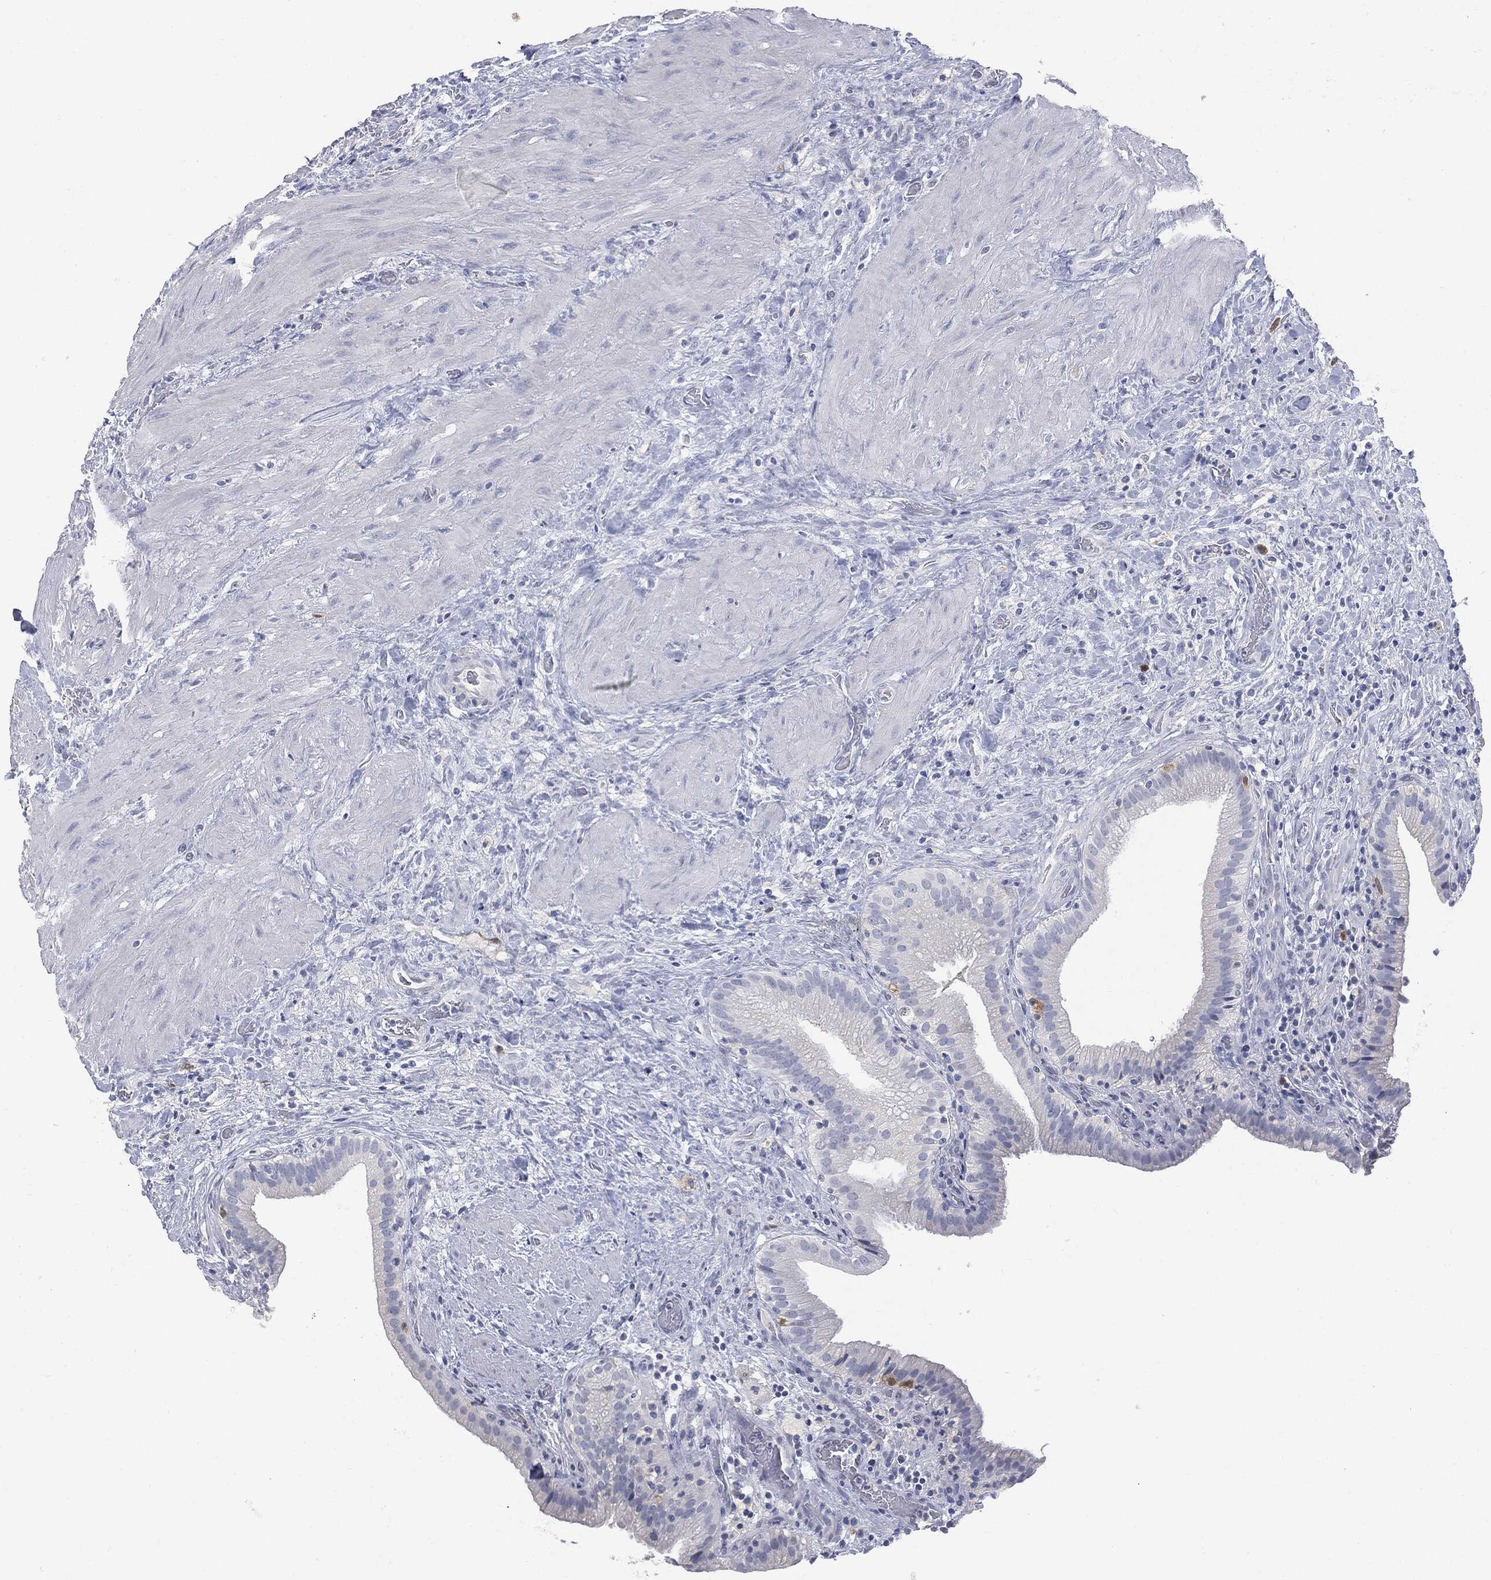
{"staining": {"intensity": "negative", "quantity": "none", "location": "none"}, "tissue": "gallbladder", "cell_type": "Glandular cells", "image_type": "normal", "snomed": [{"axis": "morphology", "description": "Normal tissue, NOS"}, {"axis": "topography", "description": "Gallbladder"}], "caption": "Normal gallbladder was stained to show a protein in brown. There is no significant positivity in glandular cells. (DAB immunohistochemistry (IHC) visualized using brightfield microscopy, high magnification).", "gene": "UBE2C", "patient": {"sex": "male", "age": 62}}